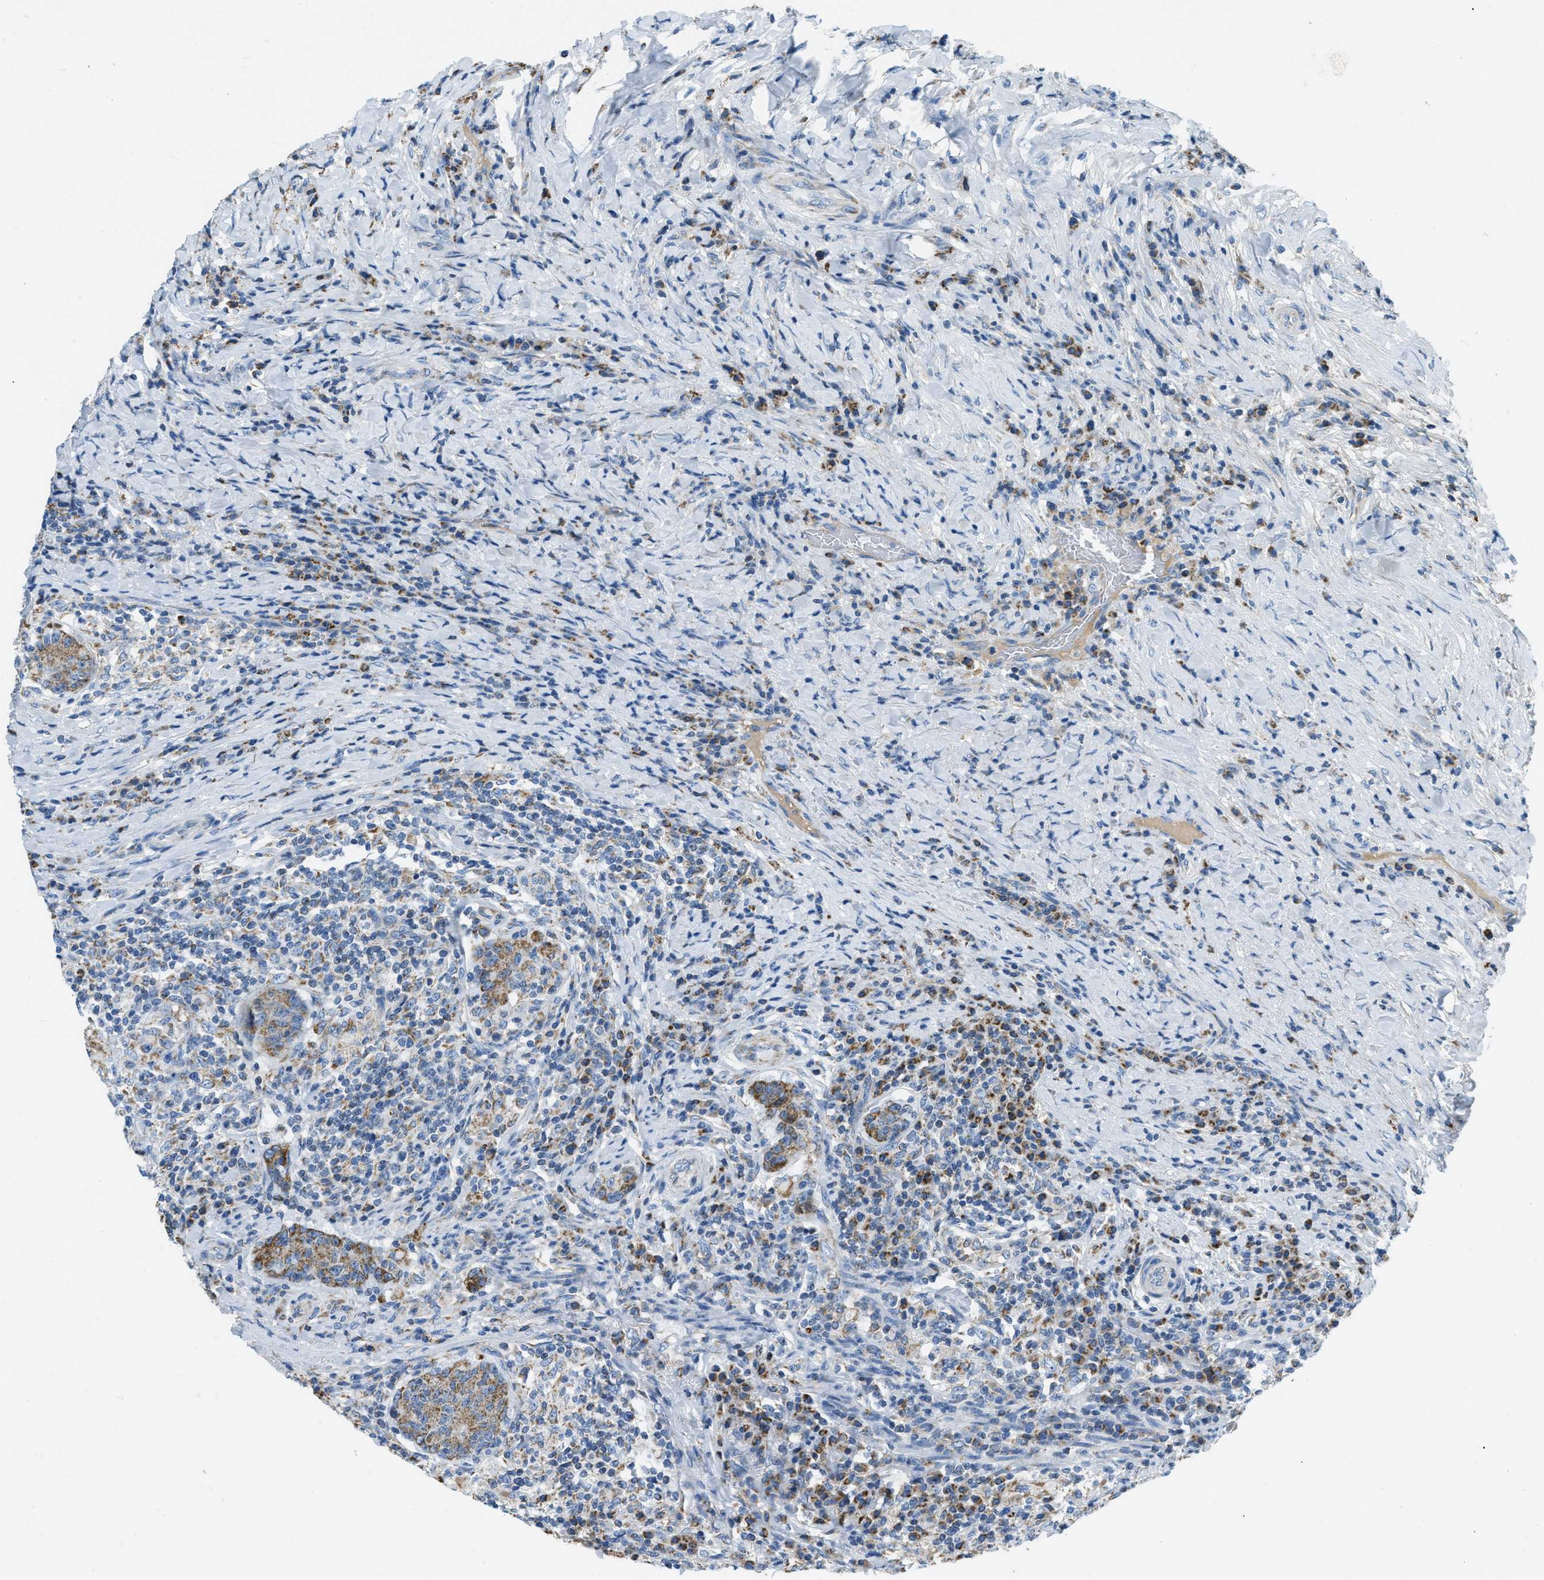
{"staining": {"intensity": "moderate", "quantity": ">75%", "location": "cytoplasmic/membranous"}, "tissue": "colorectal cancer", "cell_type": "Tumor cells", "image_type": "cancer", "snomed": [{"axis": "morphology", "description": "Normal tissue, NOS"}, {"axis": "morphology", "description": "Adenocarcinoma, NOS"}, {"axis": "topography", "description": "Colon"}], "caption": "An image showing moderate cytoplasmic/membranous expression in approximately >75% of tumor cells in colorectal adenocarcinoma, as visualized by brown immunohistochemical staining.", "gene": "ACADVL", "patient": {"sex": "female", "age": 75}}